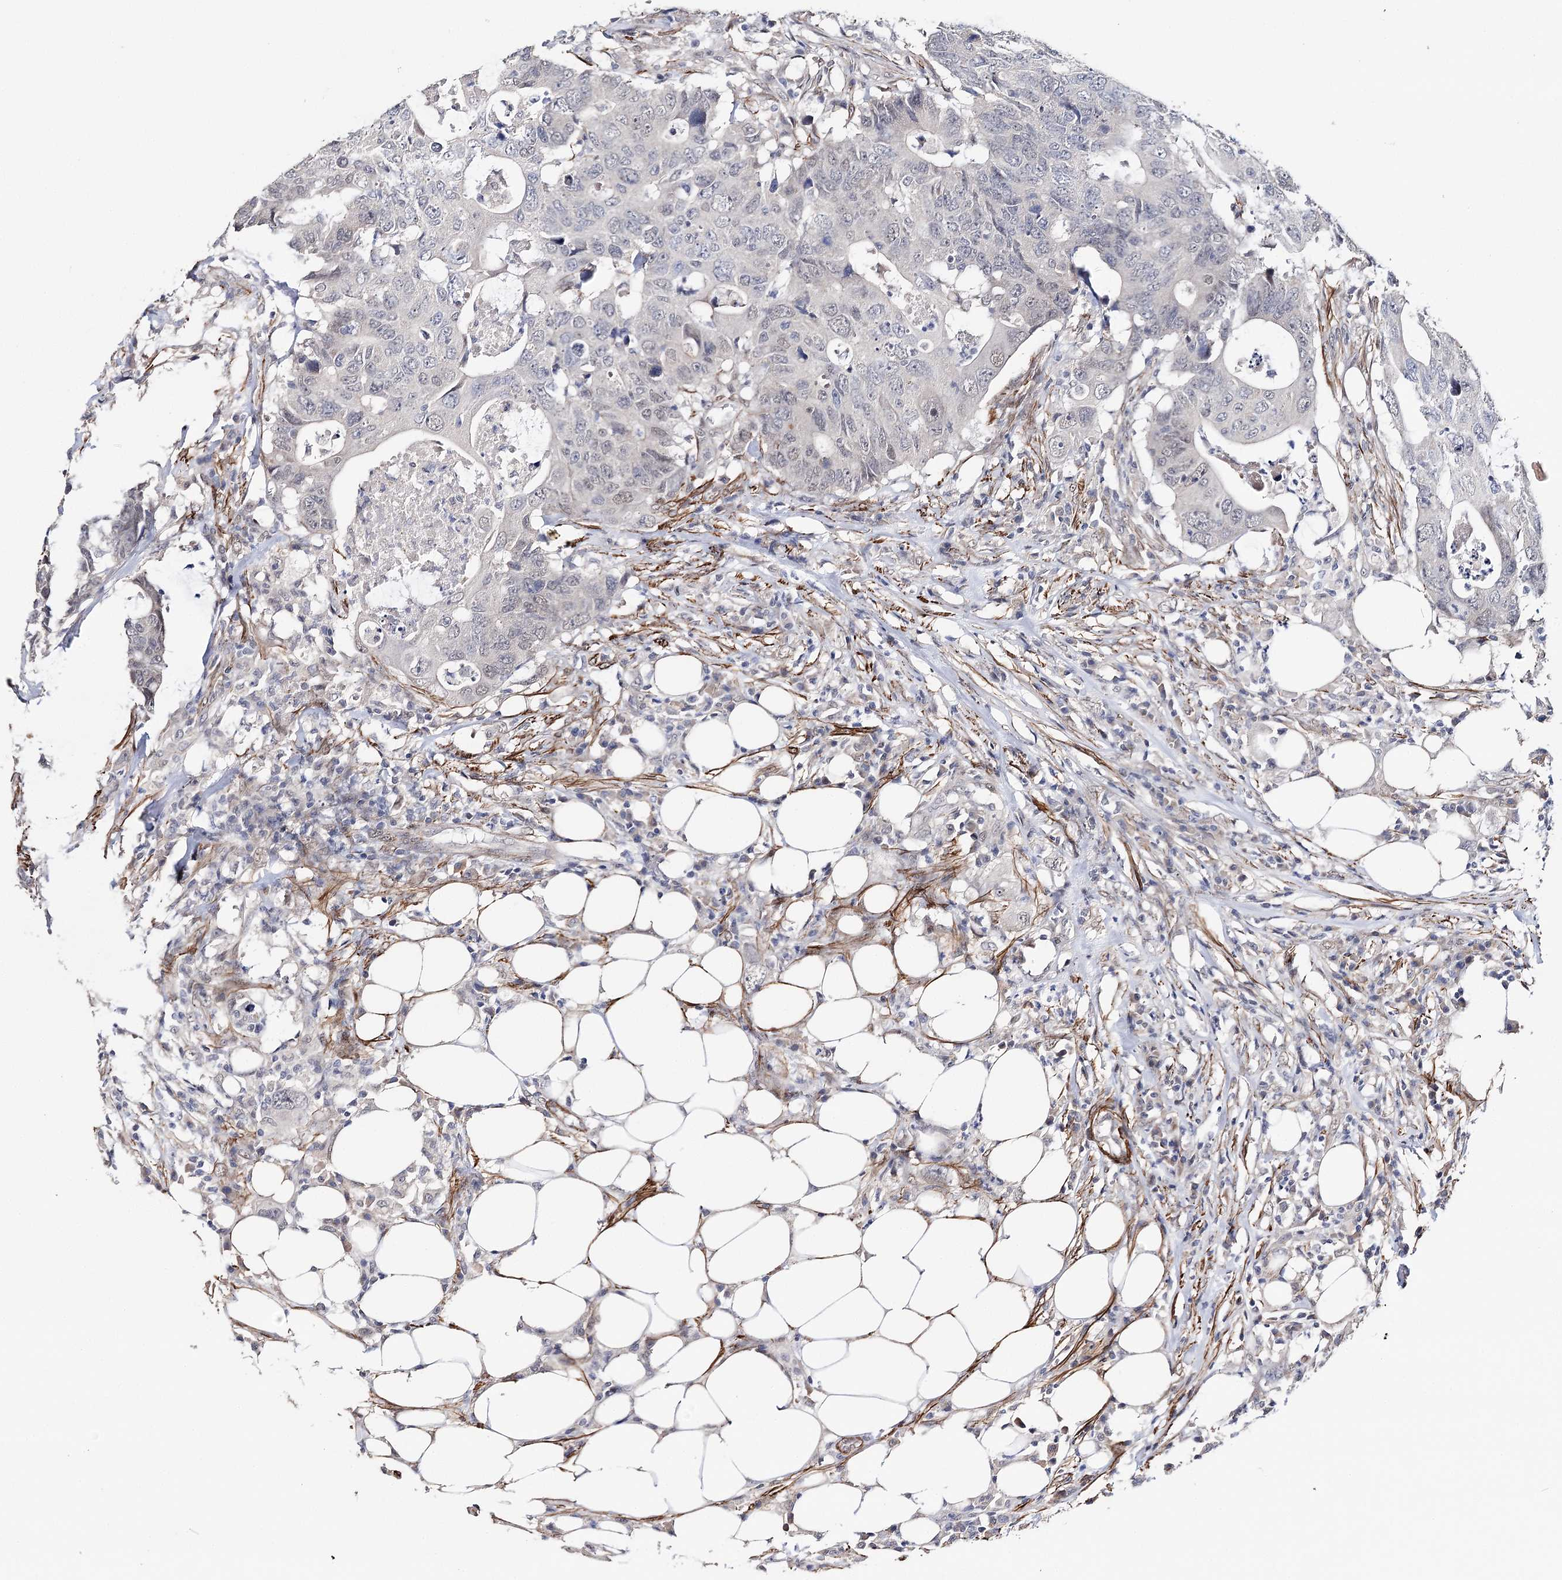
{"staining": {"intensity": "negative", "quantity": "none", "location": "none"}, "tissue": "colorectal cancer", "cell_type": "Tumor cells", "image_type": "cancer", "snomed": [{"axis": "morphology", "description": "Adenocarcinoma, NOS"}, {"axis": "topography", "description": "Colon"}], "caption": "This is a histopathology image of immunohistochemistry (IHC) staining of adenocarcinoma (colorectal), which shows no expression in tumor cells. (Brightfield microscopy of DAB immunohistochemistry at high magnification).", "gene": "CFAP46", "patient": {"sex": "male", "age": 71}}